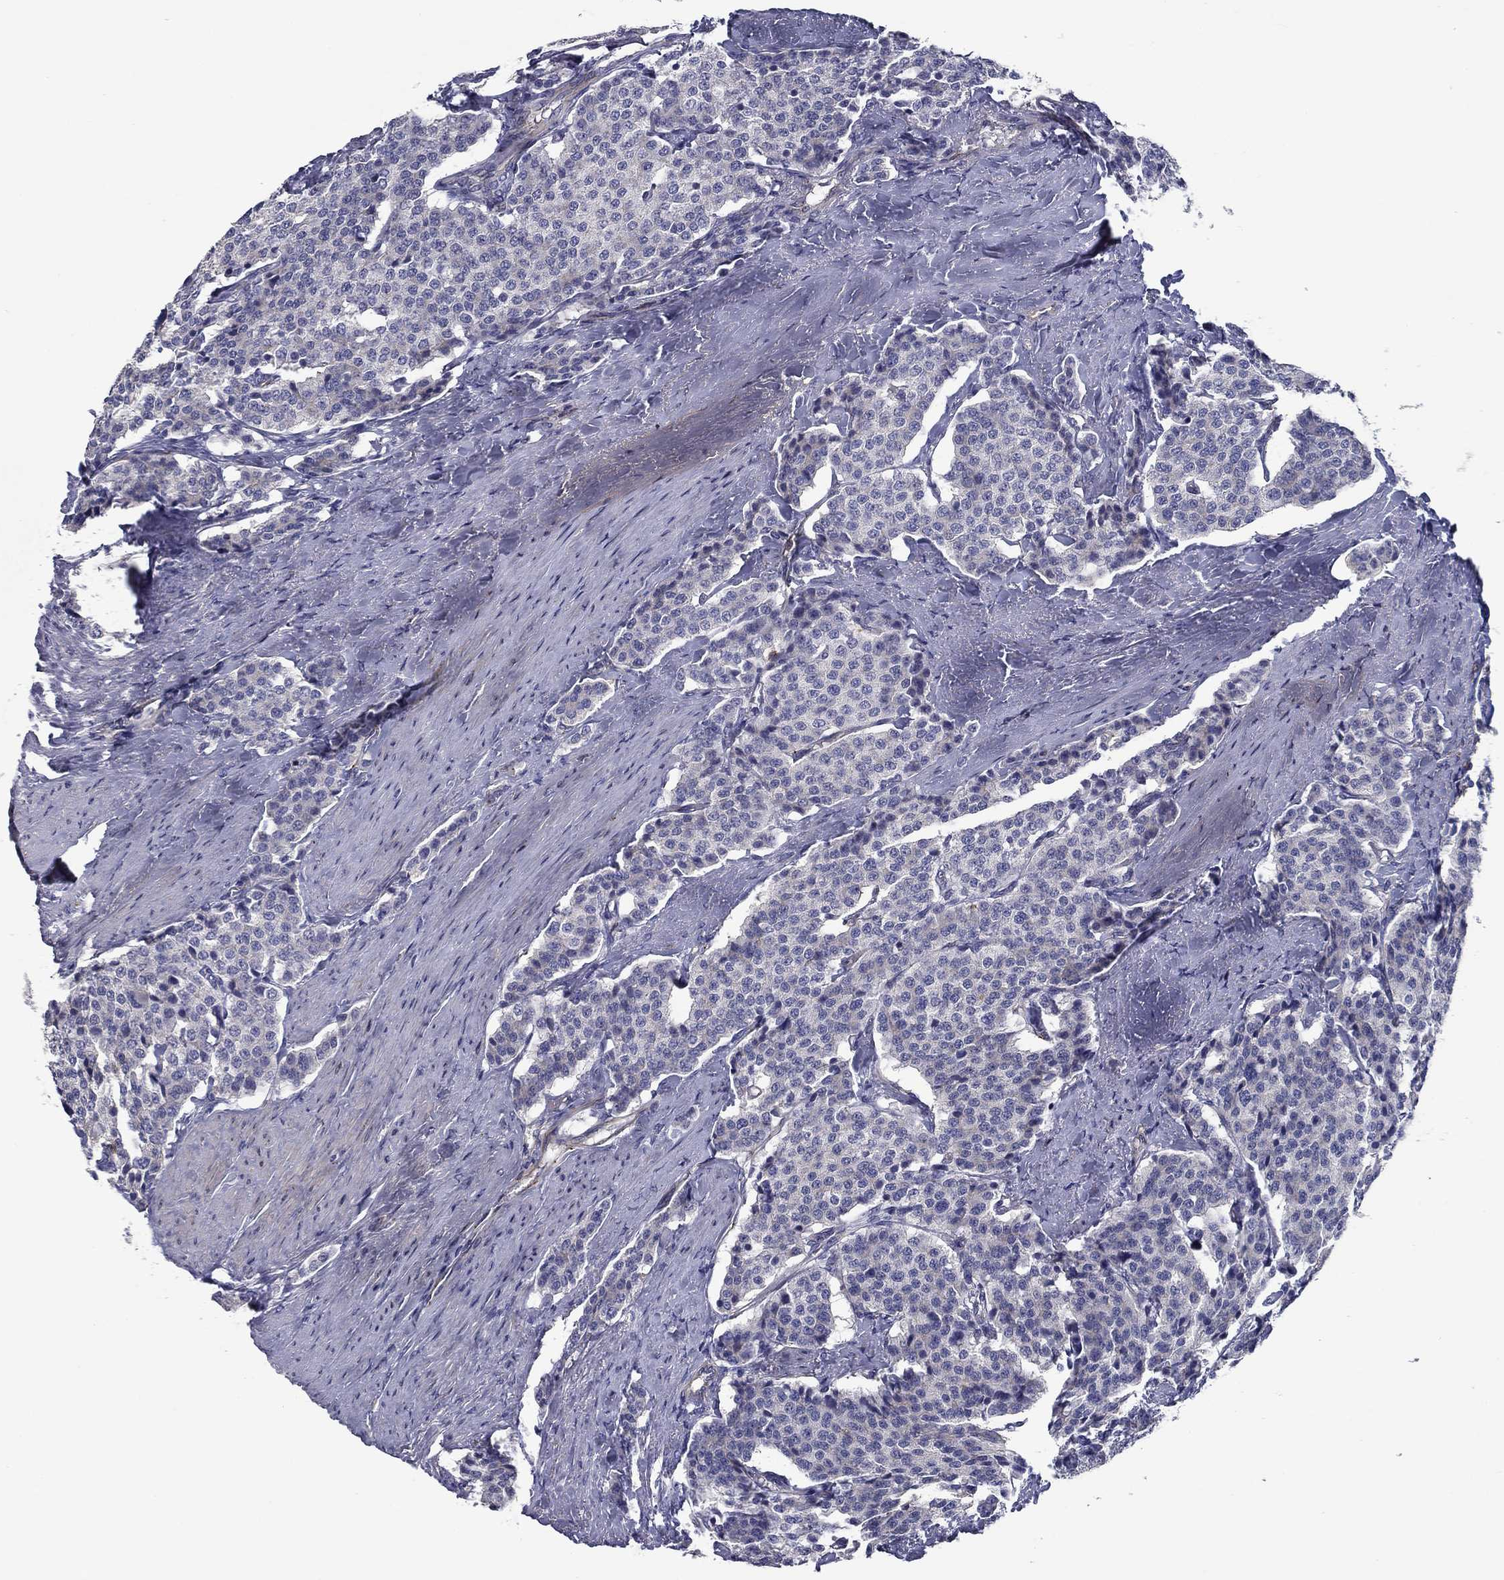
{"staining": {"intensity": "negative", "quantity": "none", "location": "none"}, "tissue": "carcinoid", "cell_type": "Tumor cells", "image_type": "cancer", "snomed": [{"axis": "morphology", "description": "Carcinoid, malignant, NOS"}, {"axis": "topography", "description": "Small intestine"}], "caption": "This is an immunohistochemistry photomicrograph of human carcinoid (malignant). There is no expression in tumor cells.", "gene": "SIT1", "patient": {"sex": "female", "age": 58}}